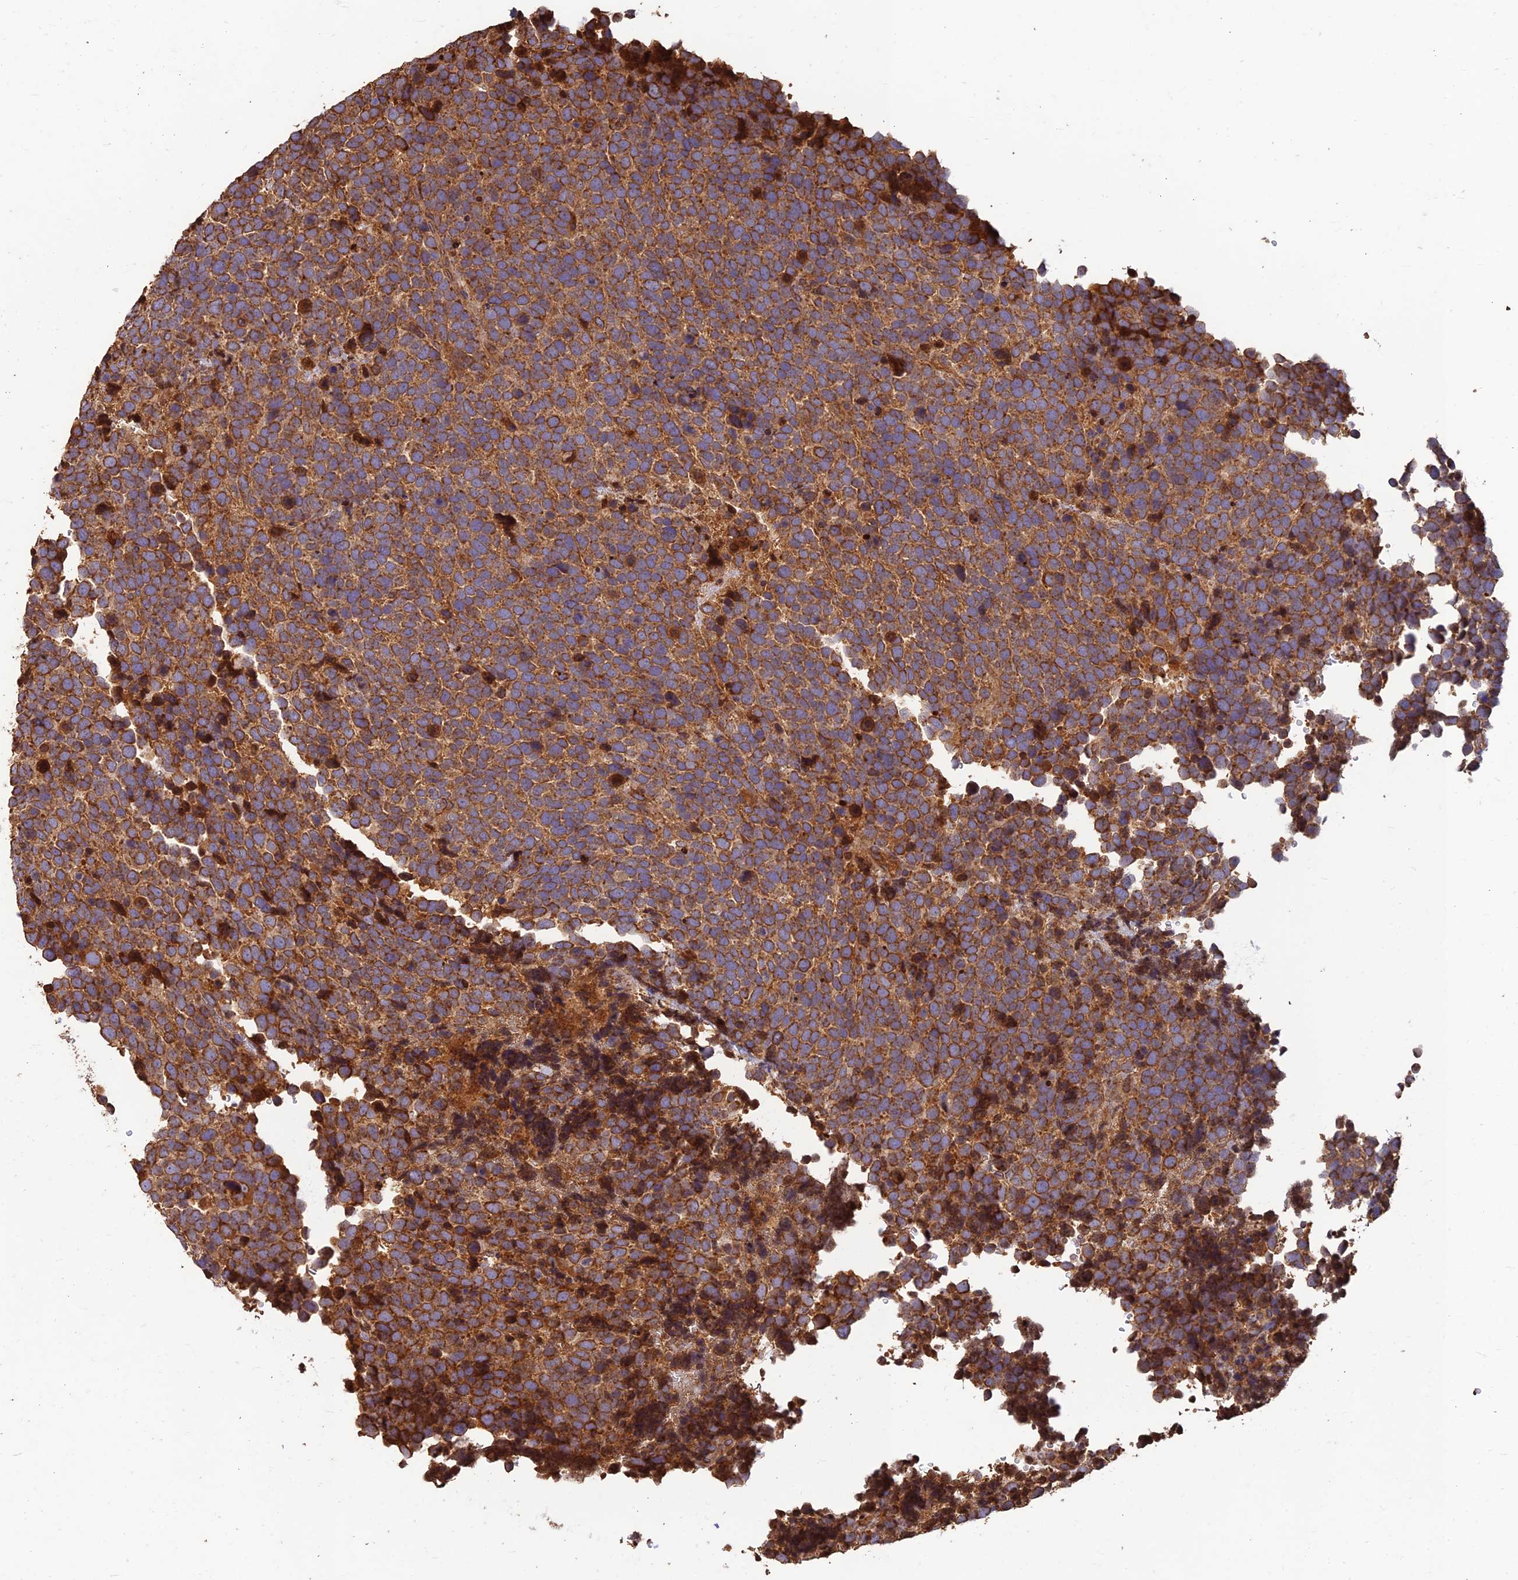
{"staining": {"intensity": "moderate", "quantity": ">75%", "location": "cytoplasmic/membranous"}, "tissue": "urothelial cancer", "cell_type": "Tumor cells", "image_type": "cancer", "snomed": [{"axis": "morphology", "description": "Urothelial carcinoma, High grade"}, {"axis": "topography", "description": "Urinary bladder"}], "caption": "Tumor cells demonstrate medium levels of moderate cytoplasmic/membranous staining in about >75% of cells in high-grade urothelial carcinoma. (IHC, brightfield microscopy, high magnification).", "gene": "CORO1C", "patient": {"sex": "female", "age": 82}}